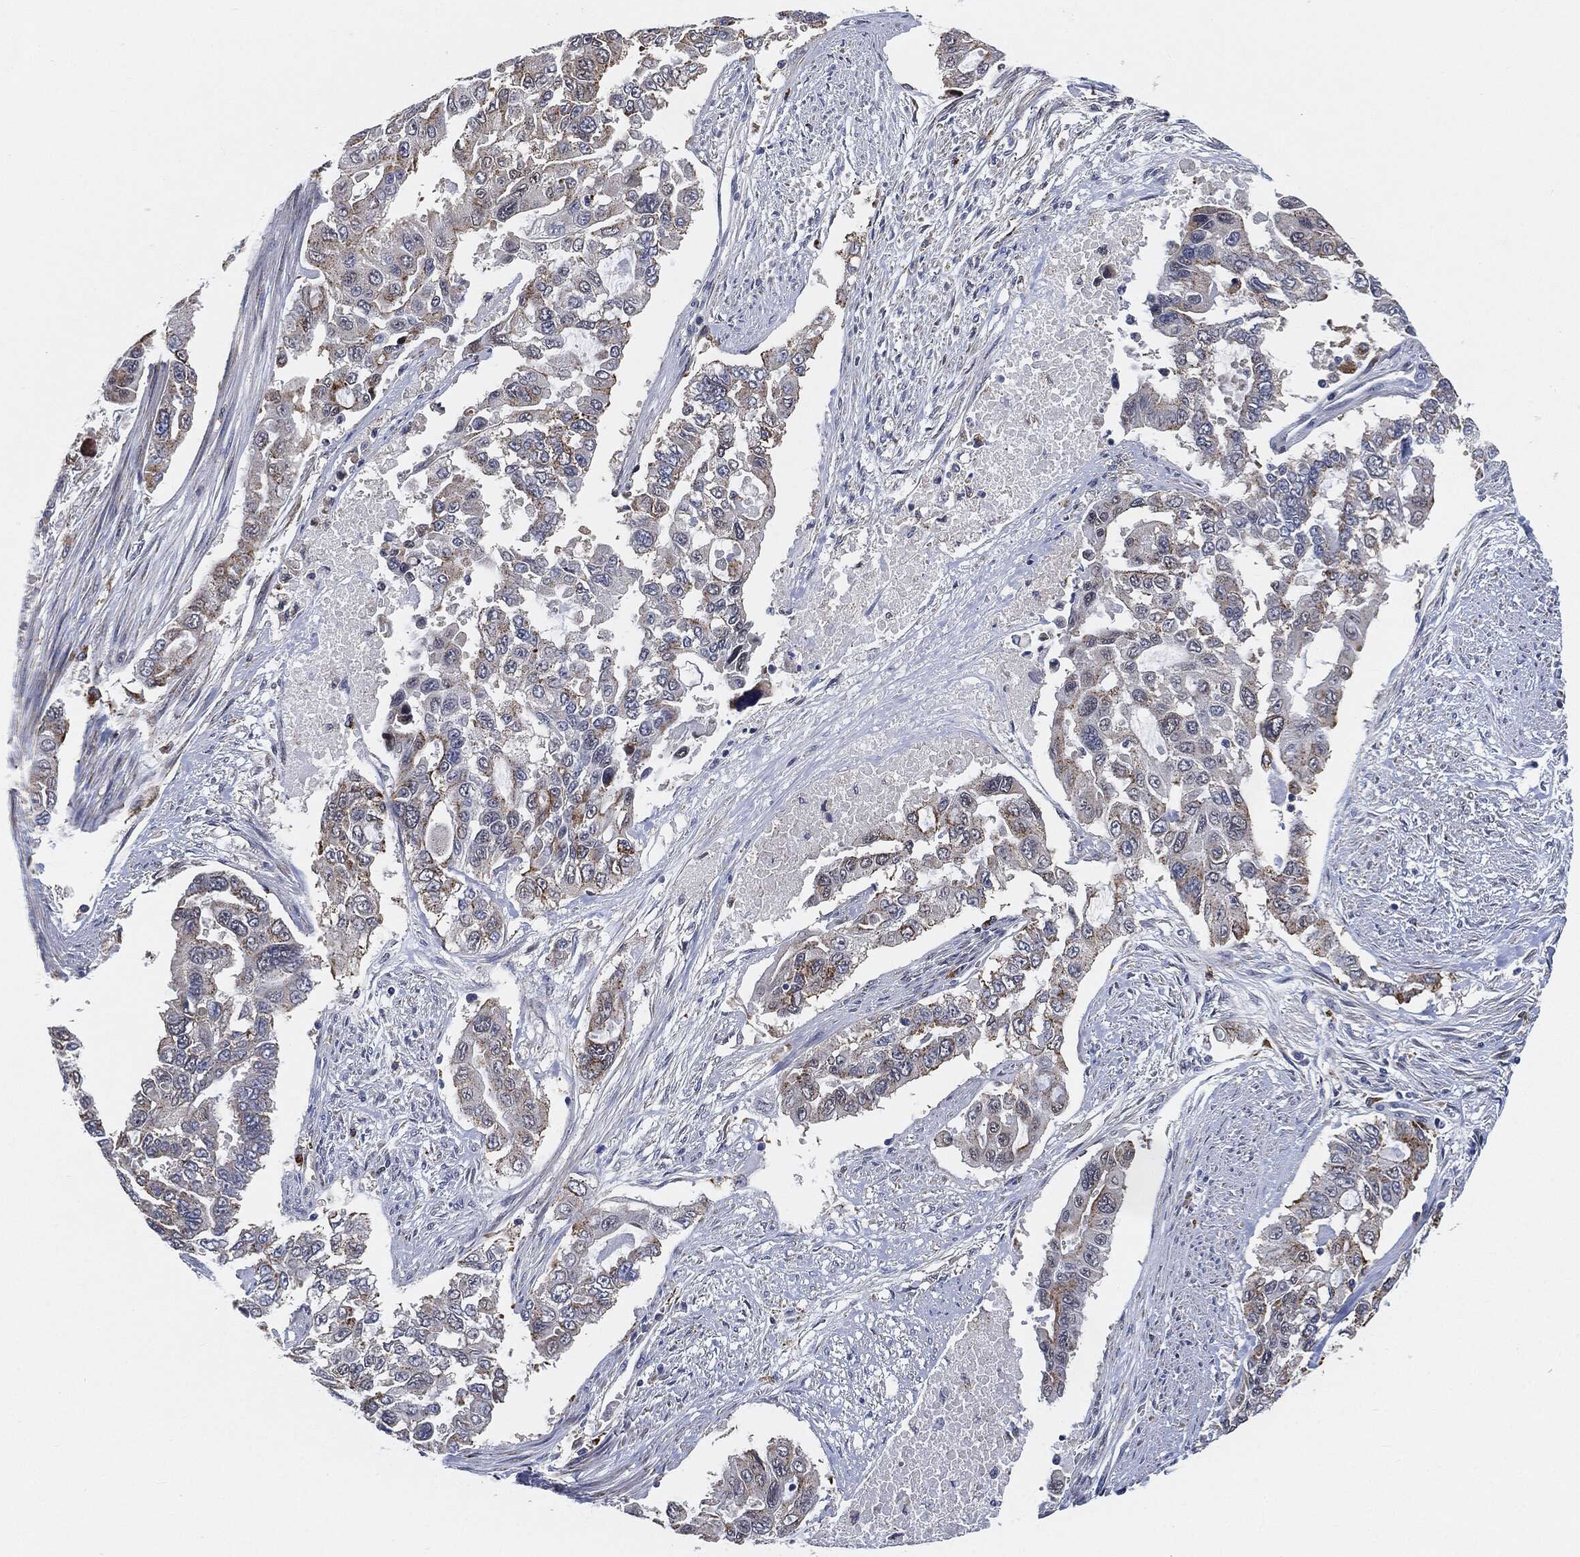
{"staining": {"intensity": "moderate", "quantity": "25%-75%", "location": "cytoplasmic/membranous"}, "tissue": "endometrial cancer", "cell_type": "Tumor cells", "image_type": "cancer", "snomed": [{"axis": "morphology", "description": "Adenocarcinoma, NOS"}, {"axis": "topography", "description": "Uterus"}], "caption": "Immunohistochemistry photomicrograph of human adenocarcinoma (endometrial) stained for a protein (brown), which displays medium levels of moderate cytoplasmic/membranous positivity in approximately 25%-75% of tumor cells.", "gene": "VSIG4", "patient": {"sex": "female", "age": 59}}